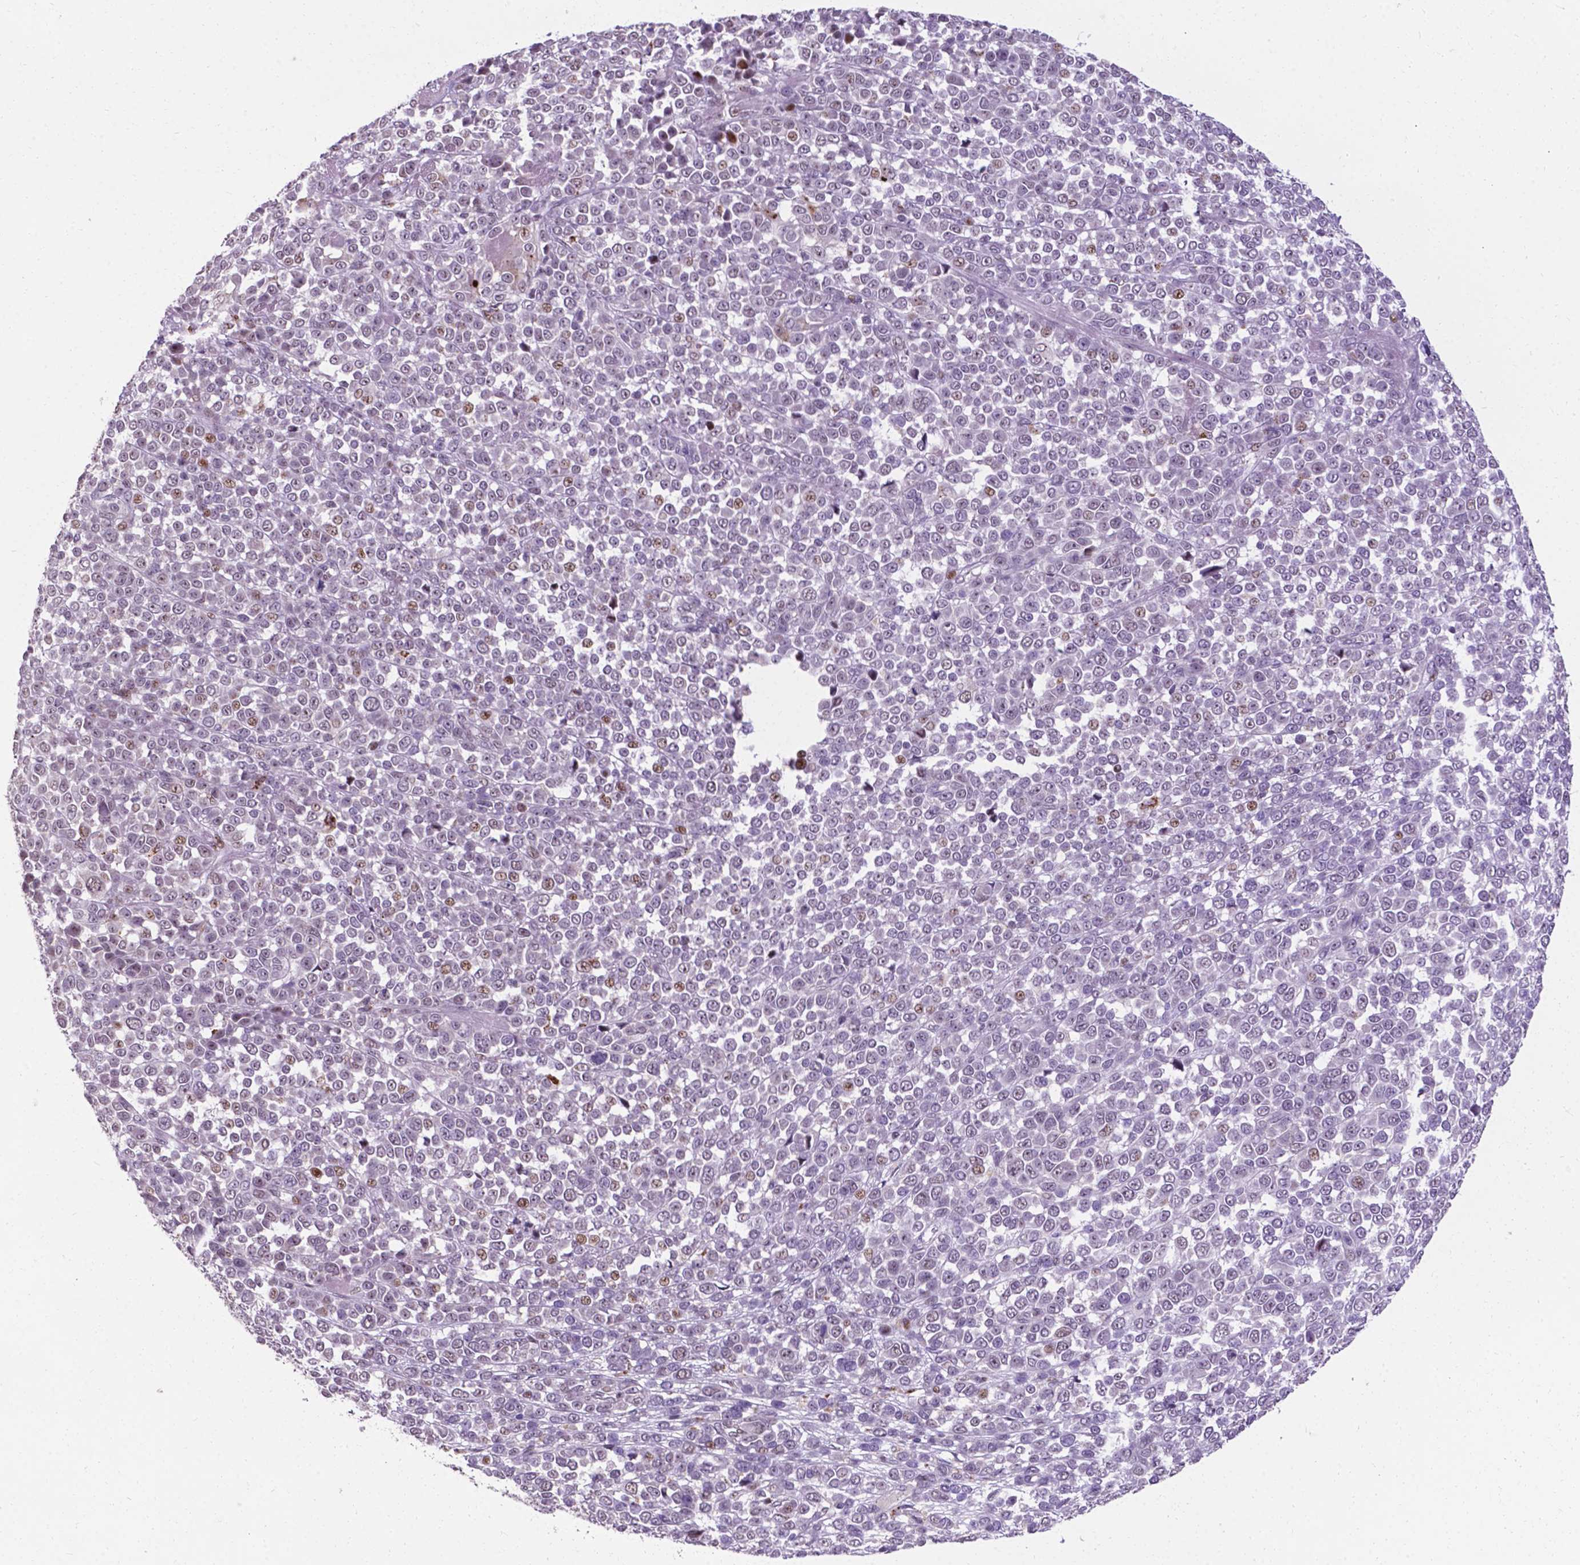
{"staining": {"intensity": "moderate", "quantity": "<25%", "location": "nuclear"}, "tissue": "melanoma", "cell_type": "Tumor cells", "image_type": "cancer", "snomed": [{"axis": "morphology", "description": "Malignant melanoma, NOS"}, {"axis": "topography", "description": "Skin"}], "caption": "High-magnification brightfield microscopy of malignant melanoma stained with DAB (3,3'-diaminobenzidine) (brown) and counterstained with hematoxylin (blue). tumor cells exhibit moderate nuclear positivity is identified in about<25% of cells.", "gene": "SMAD3", "patient": {"sex": "female", "age": 95}}